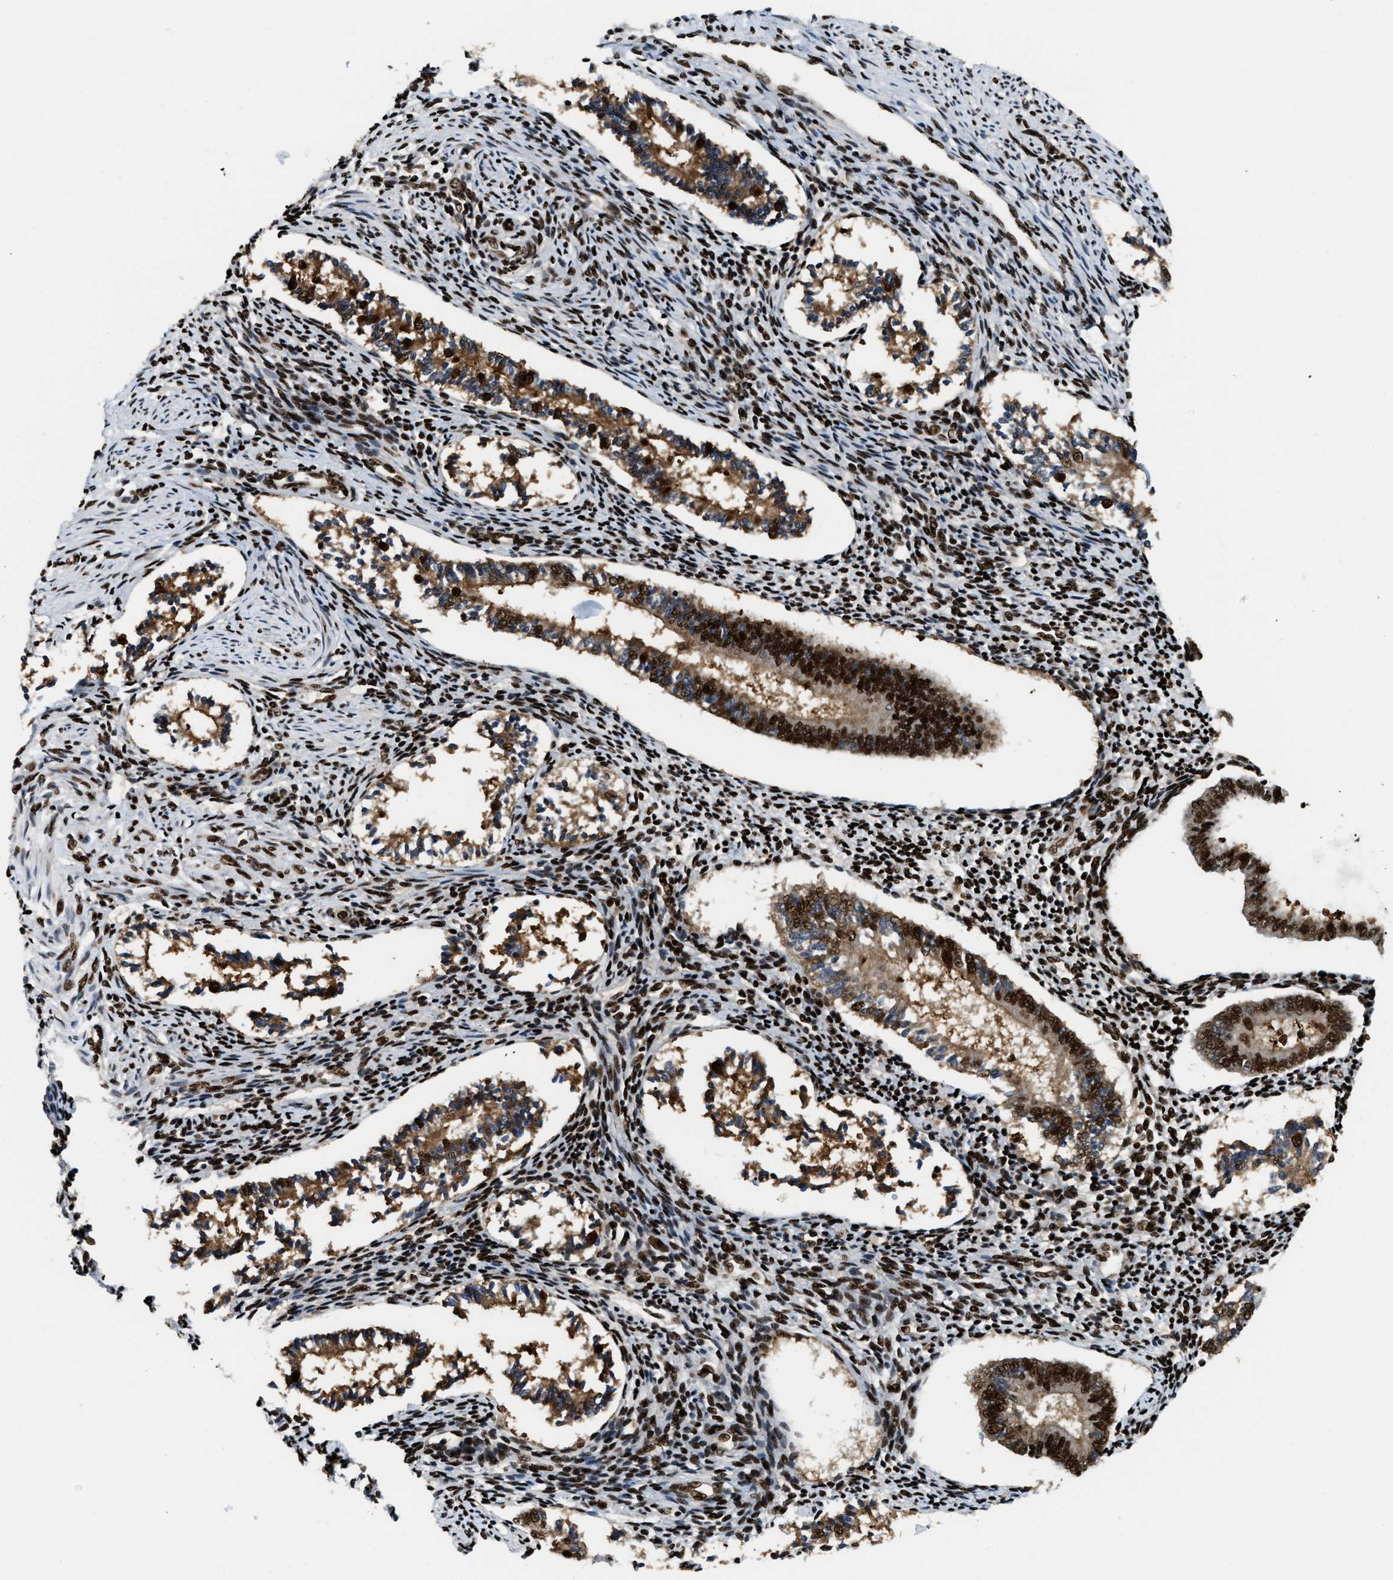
{"staining": {"intensity": "strong", "quantity": ">75%", "location": "nuclear"}, "tissue": "endometrium", "cell_type": "Cells in endometrial stroma", "image_type": "normal", "snomed": [{"axis": "morphology", "description": "Normal tissue, NOS"}, {"axis": "topography", "description": "Endometrium"}], "caption": "Immunohistochemistry image of unremarkable endometrium stained for a protein (brown), which exhibits high levels of strong nuclear positivity in about >75% of cells in endometrial stroma.", "gene": "NUMA1", "patient": {"sex": "female", "age": 42}}